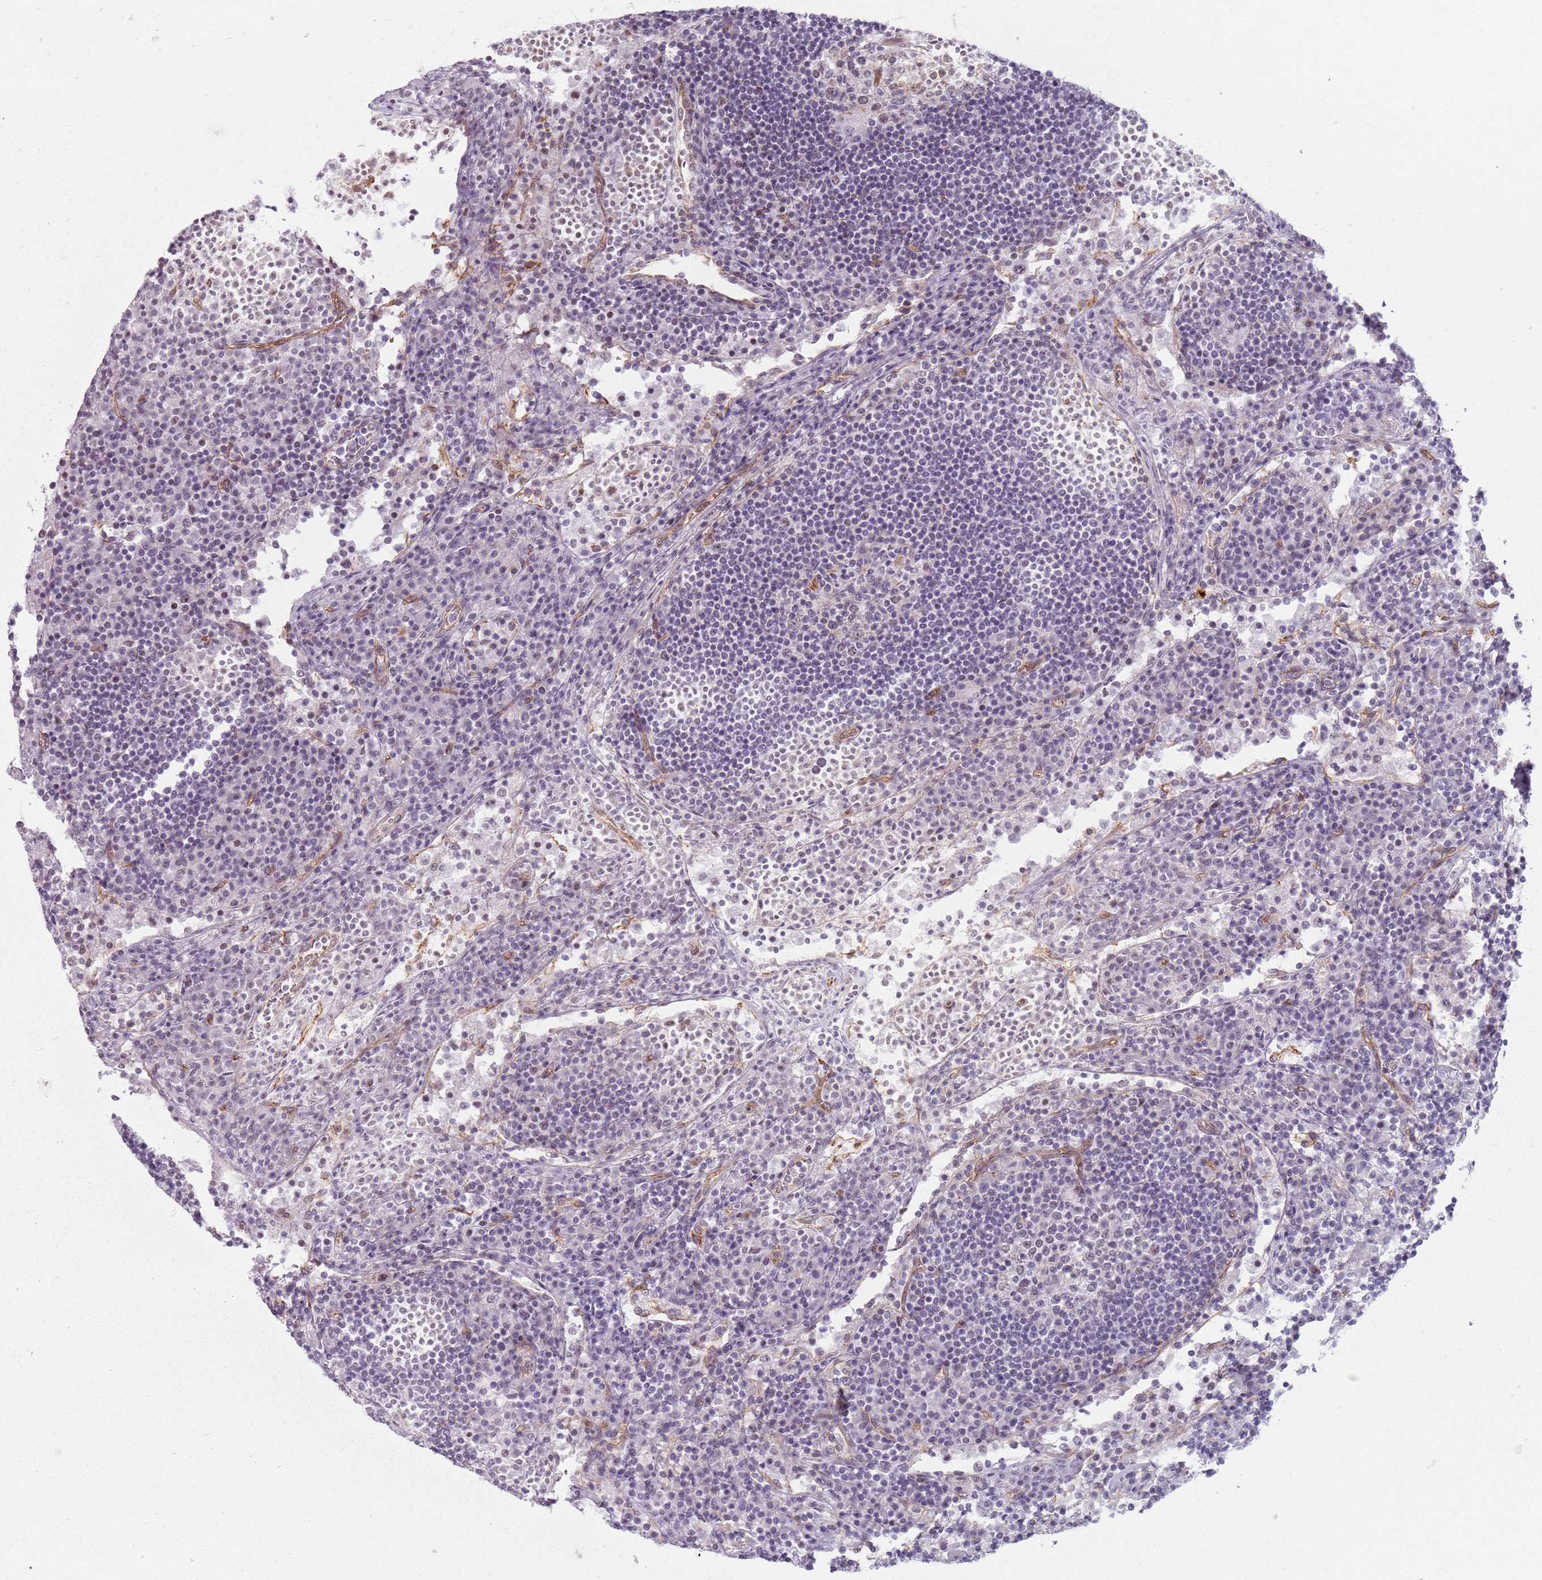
{"staining": {"intensity": "negative", "quantity": "none", "location": "none"}, "tissue": "lymph node", "cell_type": "Germinal center cells", "image_type": "normal", "snomed": [{"axis": "morphology", "description": "Normal tissue, NOS"}, {"axis": "topography", "description": "Lymph node"}], "caption": "A photomicrograph of human lymph node is negative for staining in germinal center cells. (Brightfield microscopy of DAB (3,3'-diaminobenzidine) immunohistochemistry at high magnification).", "gene": "KCNA5", "patient": {"sex": "female", "age": 53}}